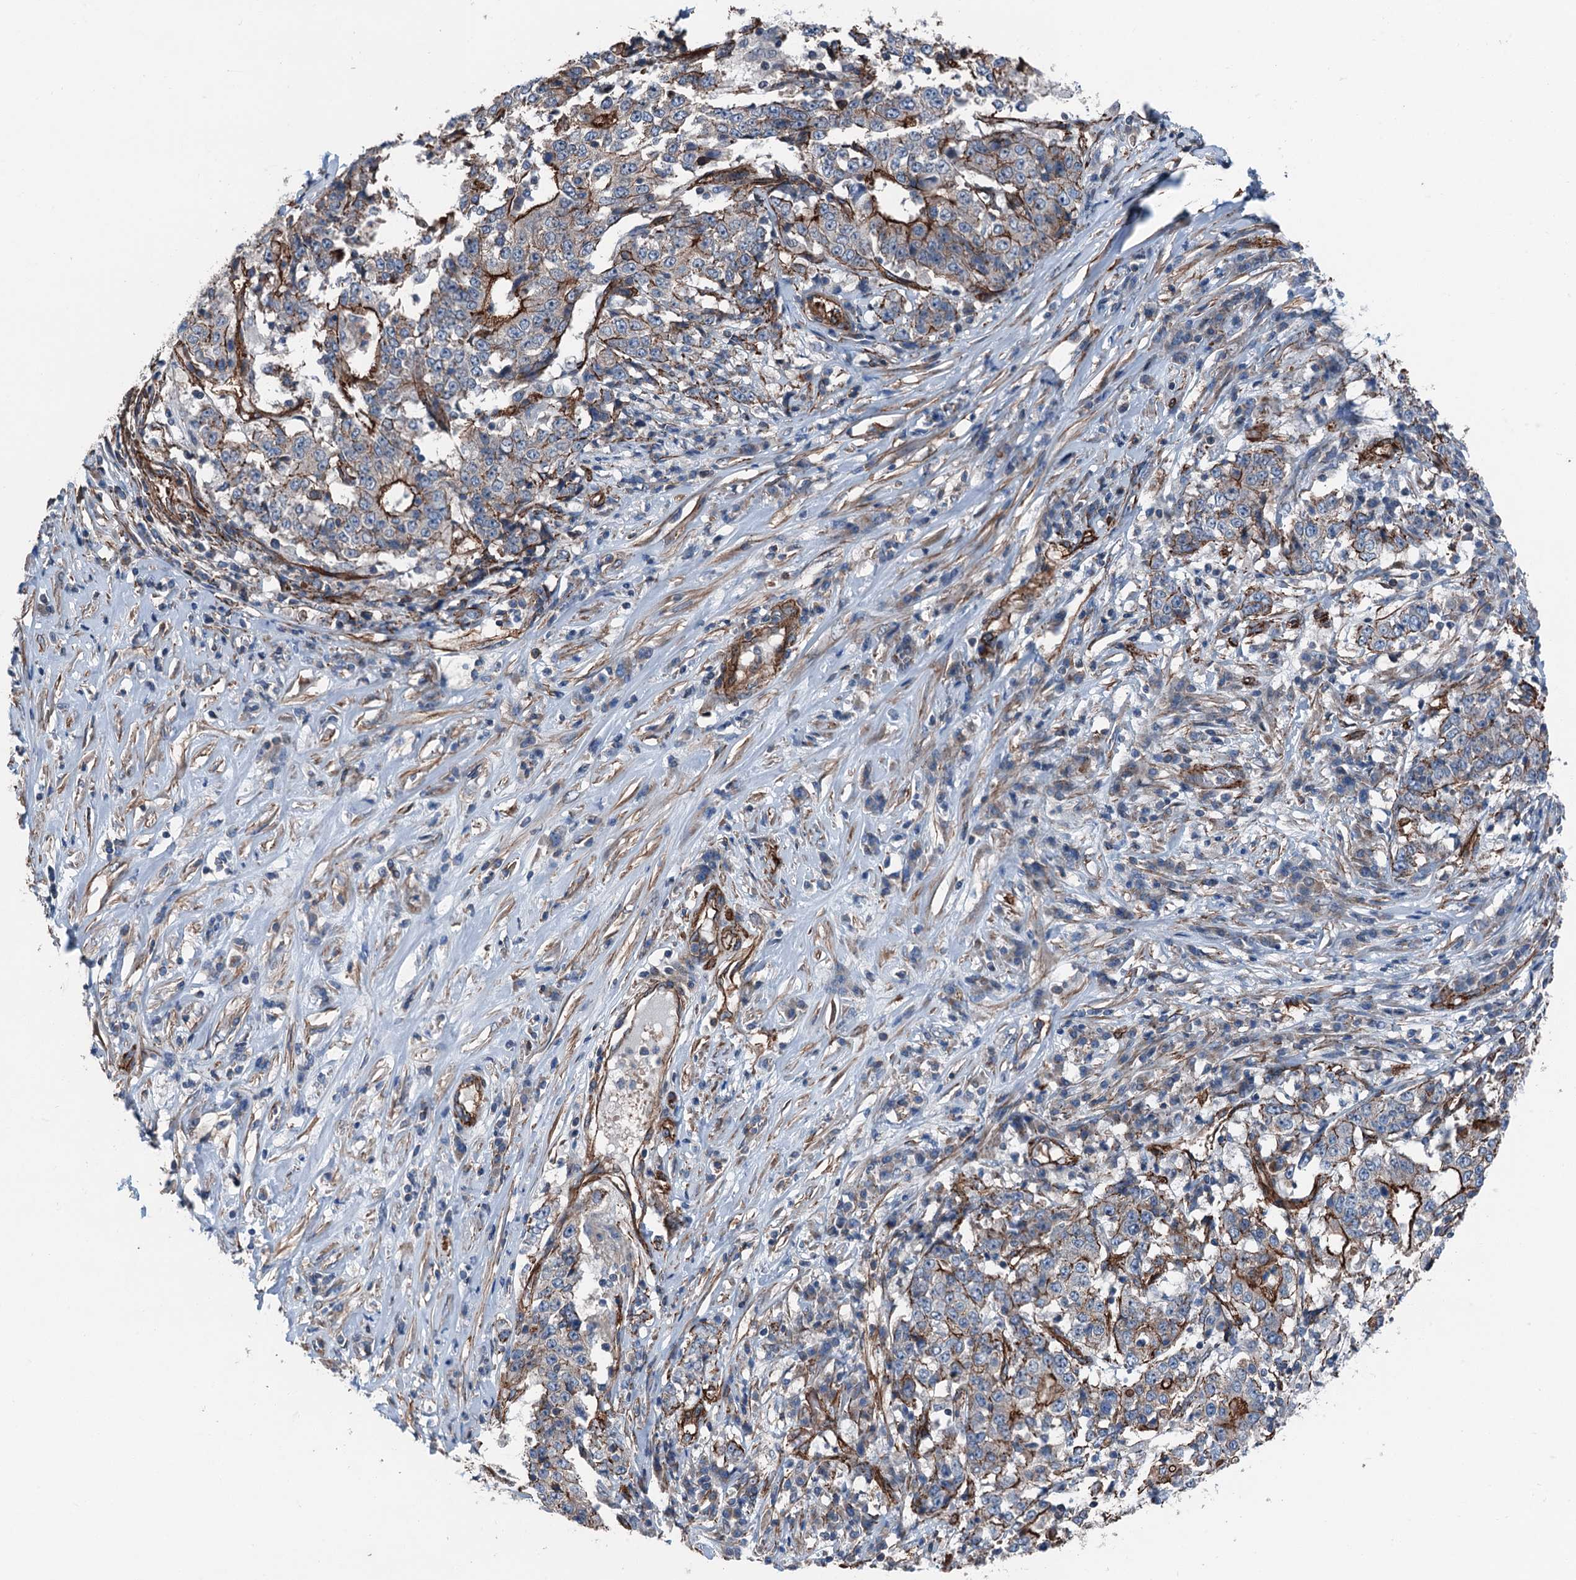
{"staining": {"intensity": "strong", "quantity": "25%-75%", "location": "cytoplasmic/membranous"}, "tissue": "stomach cancer", "cell_type": "Tumor cells", "image_type": "cancer", "snomed": [{"axis": "morphology", "description": "Adenocarcinoma, NOS"}, {"axis": "topography", "description": "Stomach"}], "caption": "Stomach adenocarcinoma tissue exhibits strong cytoplasmic/membranous staining in about 25%-75% of tumor cells, visualized by immunohistochemistry. (DAB (3,3'-diaminobenzidine) = brown stain, brightfield microscopy at high magnification).", "gene": "NMRAL1", "patient": {"sex": "male", "age": 59}}